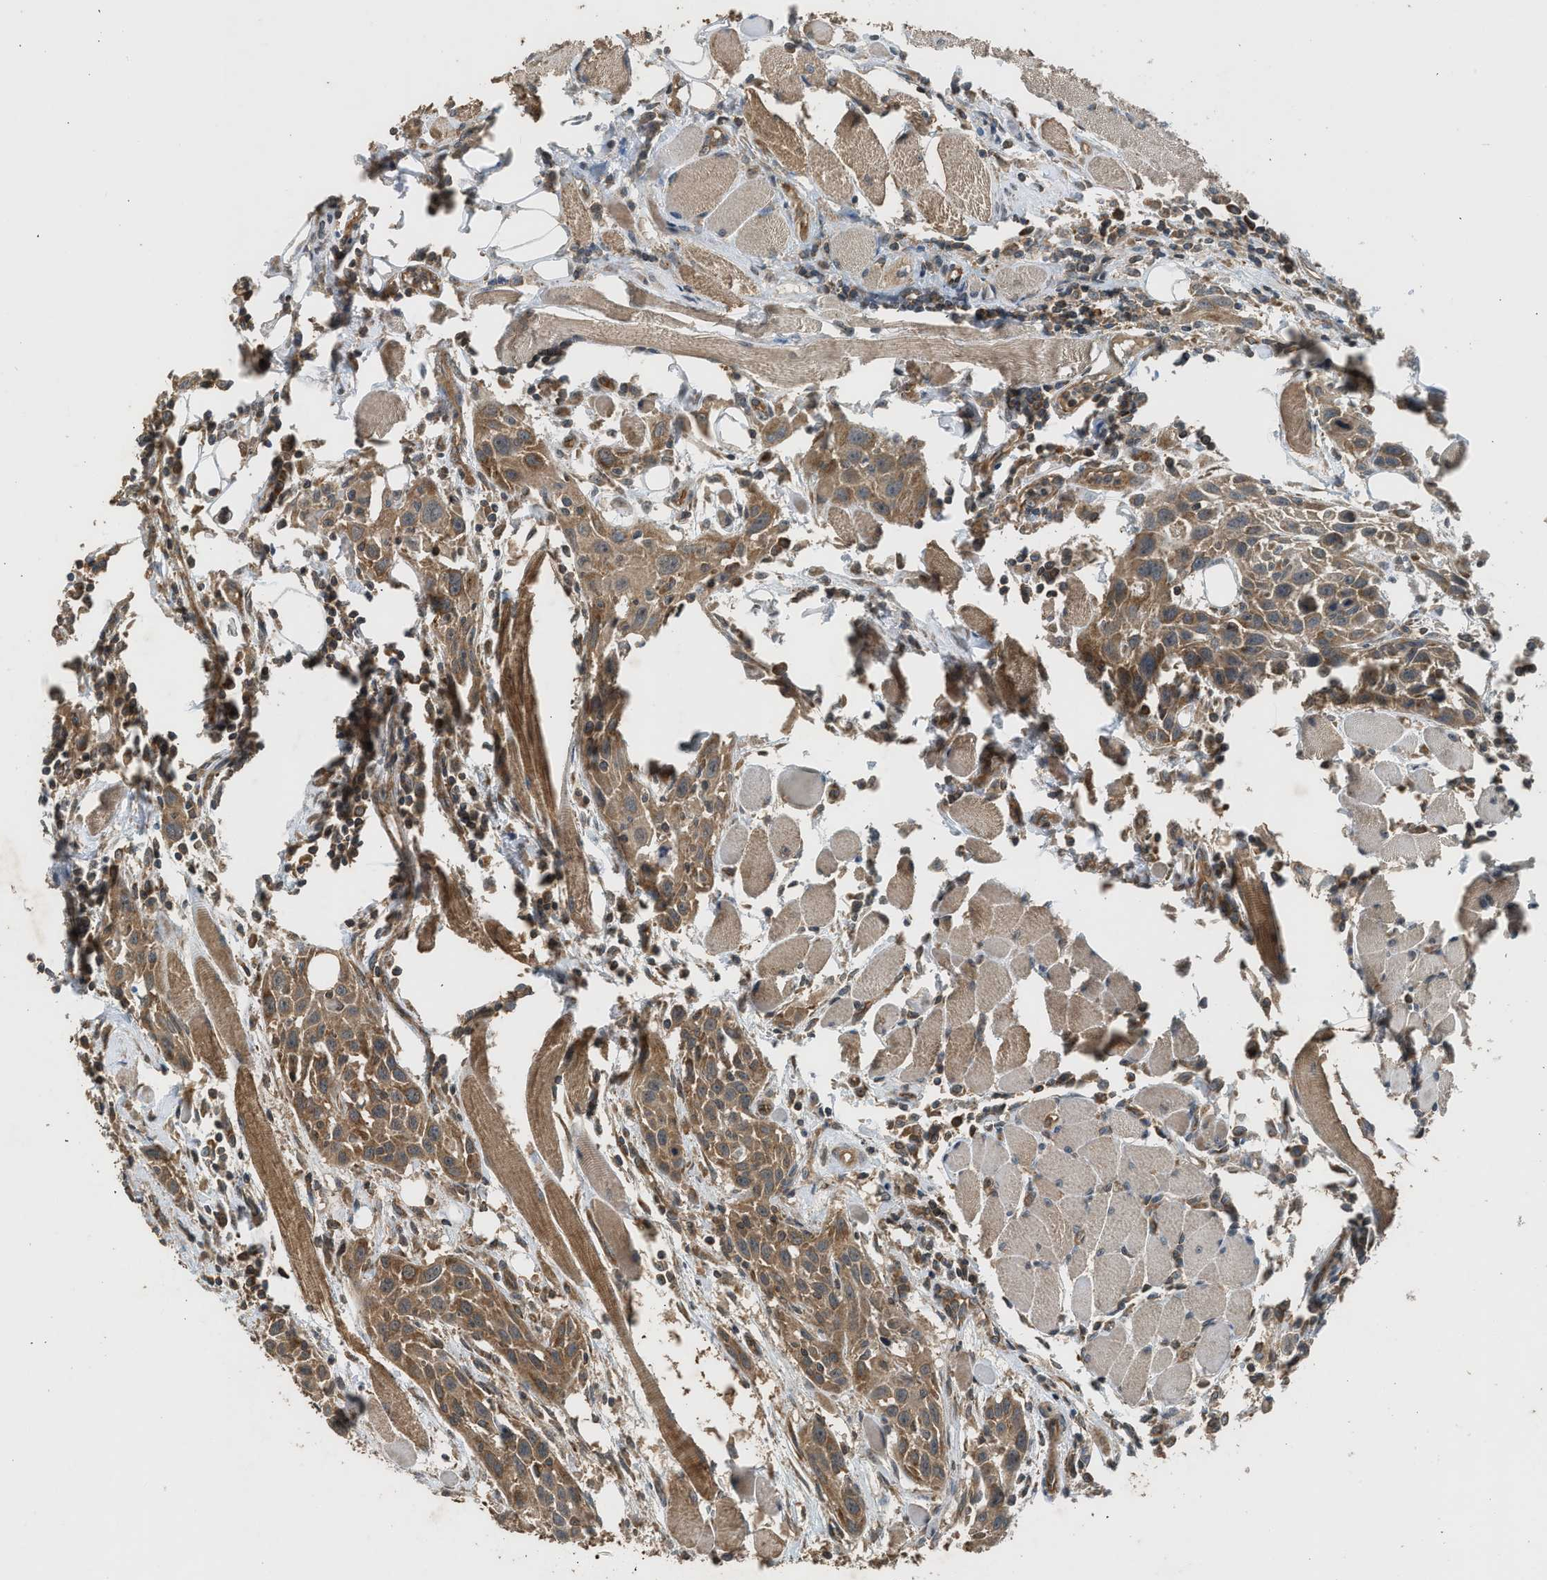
{"staining": {"intensity": "moderate", "quantity": ">75%", "location": "cytoplasmic/membranous"}, "tissue": "head and neck cancer", "cell_type": "Tumor cells", "image_type": "cancer", "snomed": [{"axis": "morphology", "description": "Squamous cell carcinoma, NOS"}, {"axis": "topography", "description": "Oral tissue"}, {"axis": "topography", "description": "Head-Neck"}], "caption": "DAB immunohistochemical staining of squamous cell carcinoma (head and neck) reveals moderate cytoplasmic/membranous protein positivity in about >75% of tumor cells.", "gene": "HIP1R", "patient": {"sex": "female", "age": 50}}